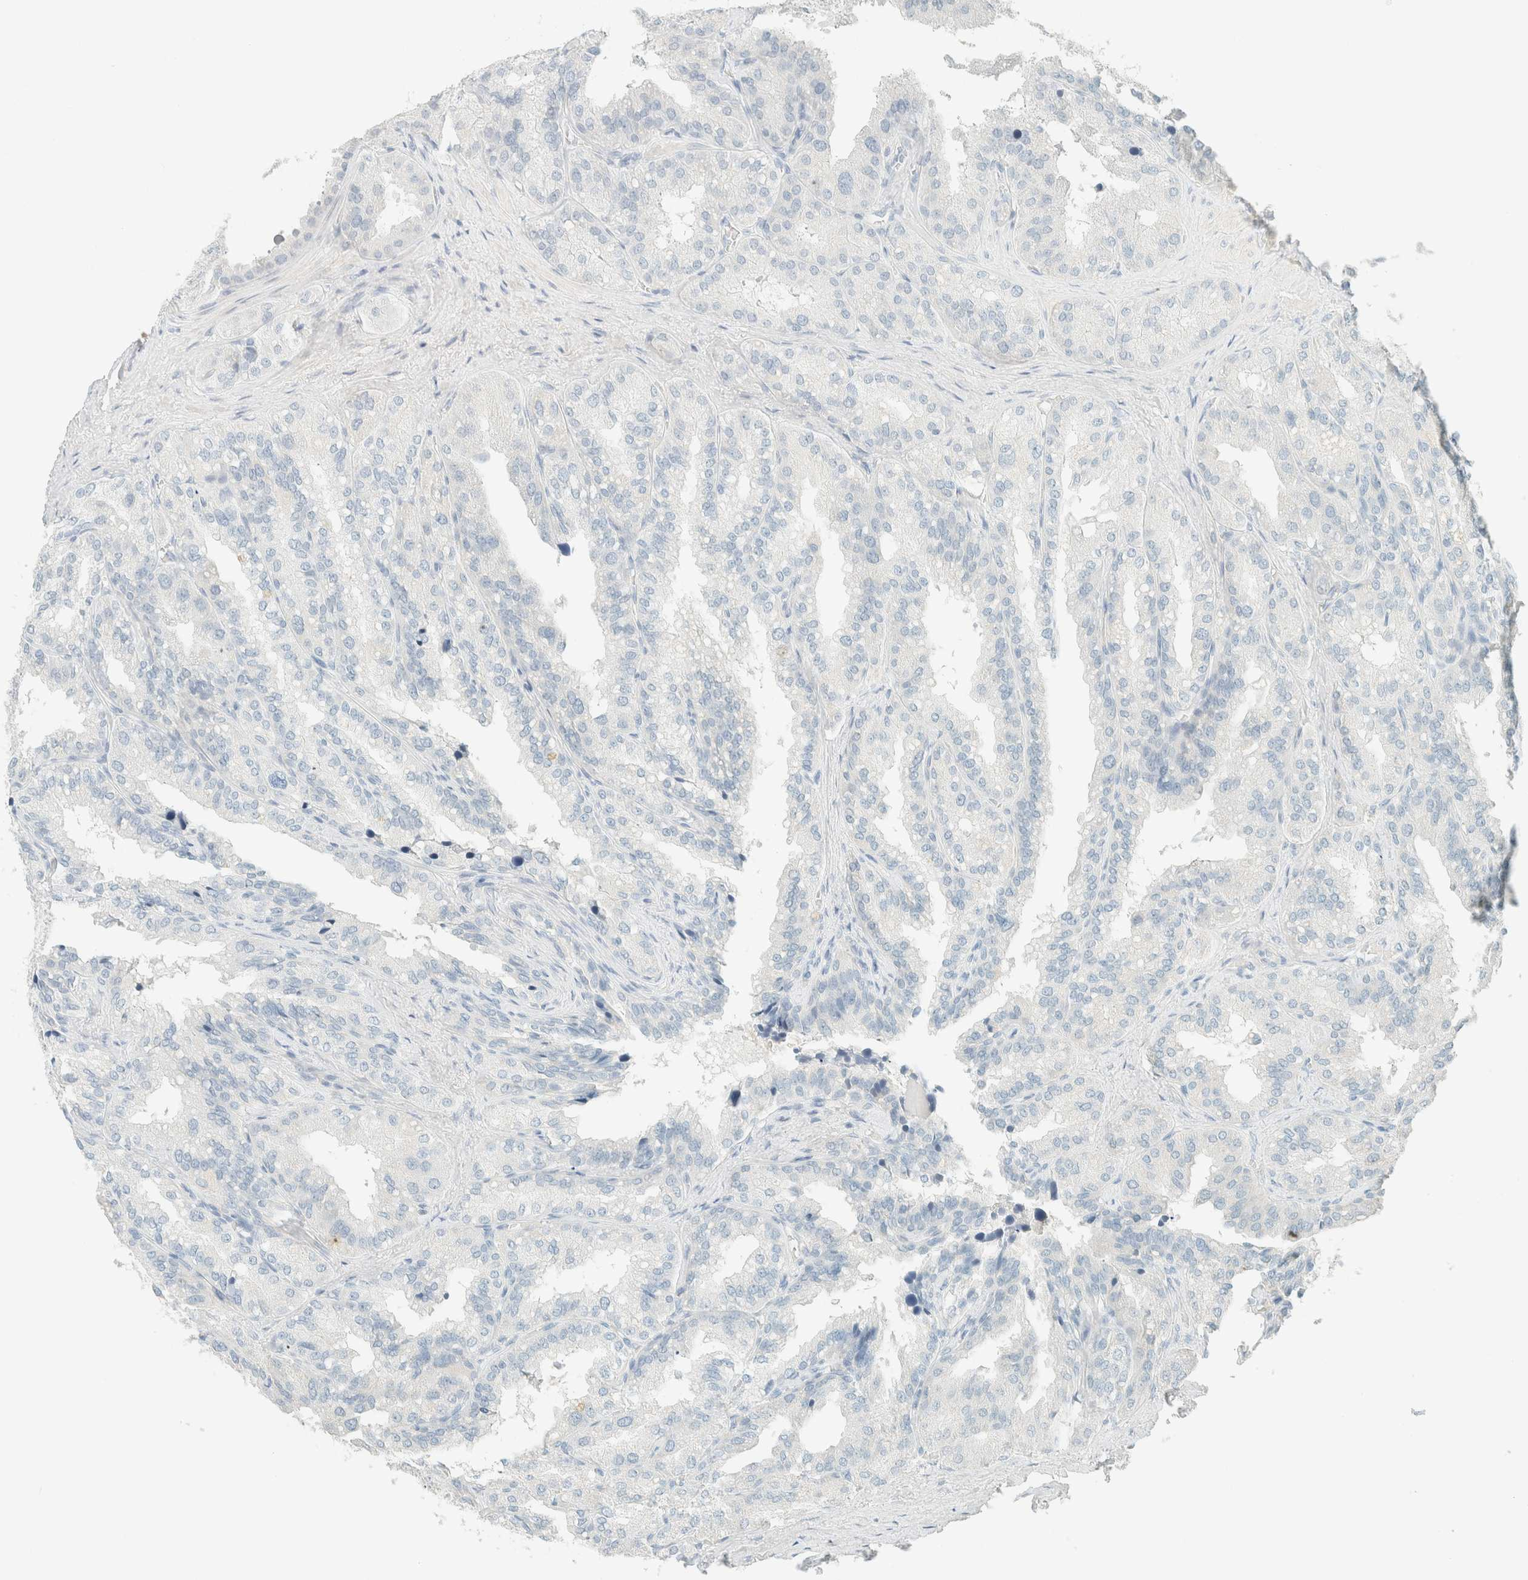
{"staining": {"intensity": "negative", "quantity": "none", "location": "none"}, "tissue": "seminal vesicle", "cell_type": "Glandular cells", "image_type": "normal", "snomed": [{"axis": "morphology", "description": "Normal tissue, NOS"}, {"axis": "topography", "description": "Prostate"}, {"axis": "topography", "description": "Seminal veicle"}], "caption": "Micrograph shows no significant protein expression in glandular cells of unremarkable seminal vesicle. (Brightfield microscopy of DAB (3,3'-diaminobenzidine) IHC at high magnification).", "gene": "GPA33", "patient": {"sex": "male", "age": 51}}